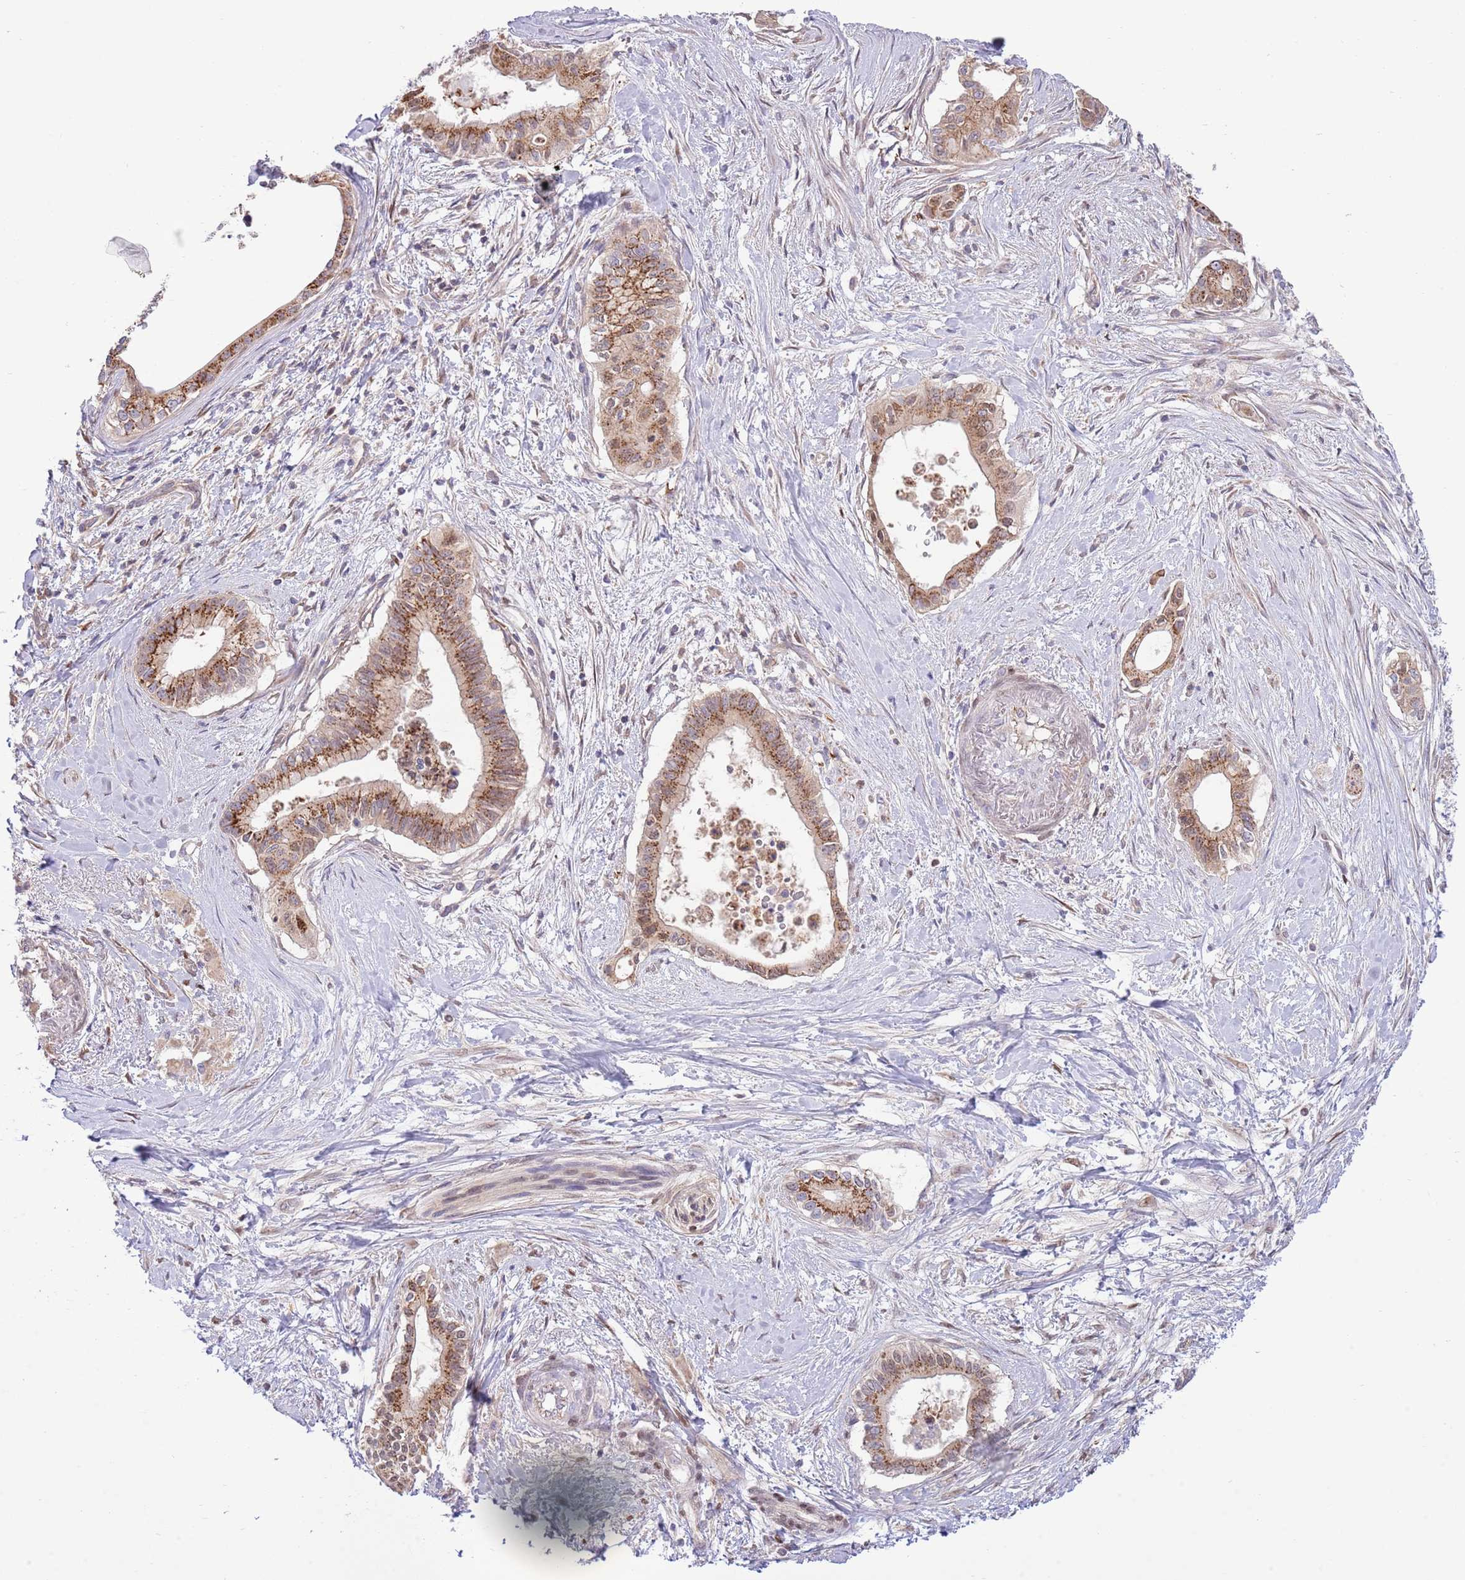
{"staining": {"intensity": "strong", "quantity": ">75%", "location": "cytoplasmic/membranous"}, "tissue": "pancreatic cancer", "cell_type": "Tumor cells", "image_type": "cancer", "snomed": [{"axis": "morphology", "description": "Adenocarcinoma, NOS"}, {"axis": "topography", "description": "Pancreas"}], "caption": "Immunohistochemical staining of pancreatic cancer demonstrates strong cytoplasmic/membranous protein staining in about >75% of tumor cells.", "gene": "ARL2BP", "patient": {"sex": "male", "age": 78}}